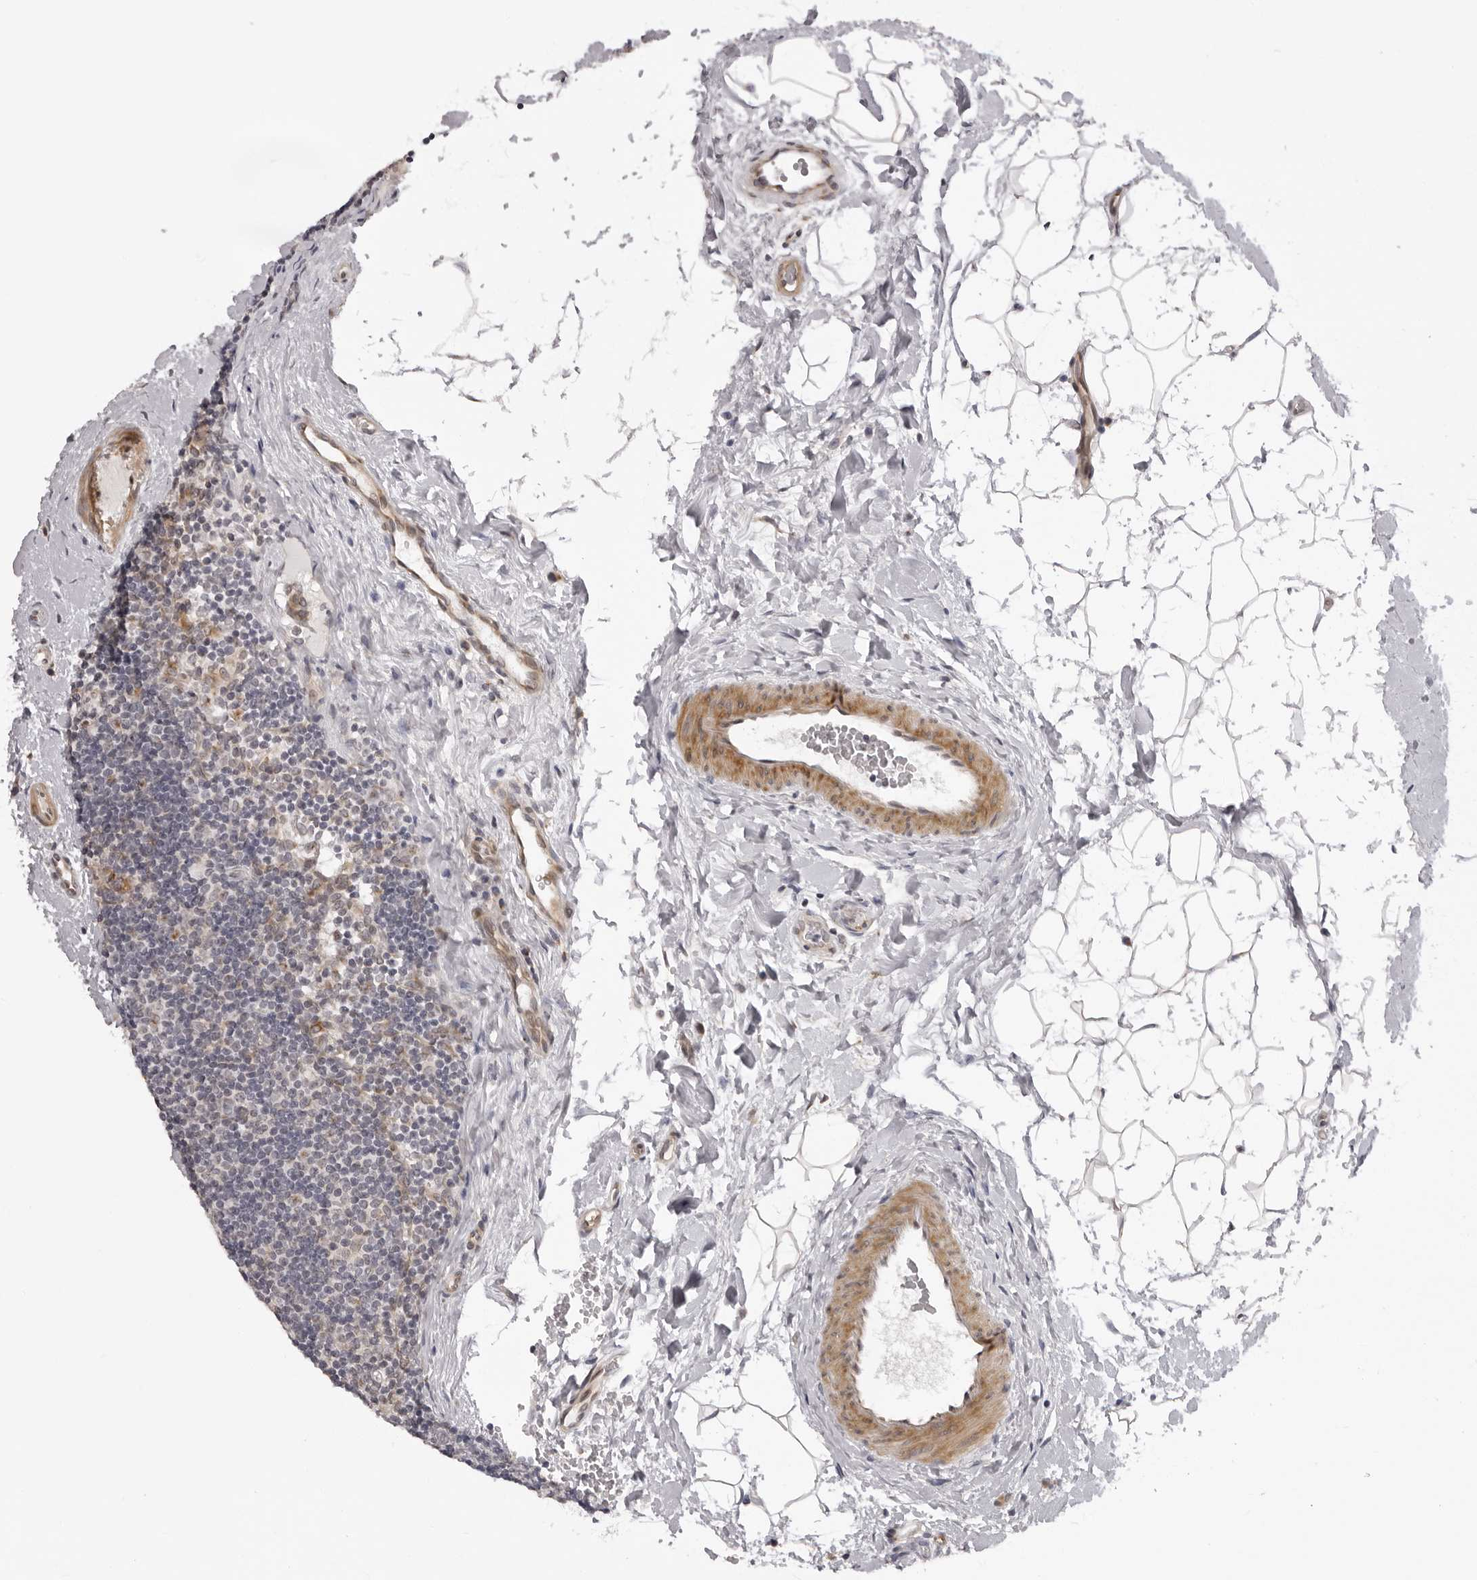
{"staining": {"intensity": "negative", "quantity": "none", "location": "none"}, "tissue": "lymph node", "cell_type": "Germinal center cells", "image_type": "normal", "snomed": [{"axis": "morphology", "description": "Normal tissue, NOS"}, {"axis": "topography", "description": "Lymph node"}], "caption": "Immunohistochemistry of normal lymph node reveals no positivity in germinal center cells. Brightfield microscopy of IHC stained with DAB (3,3'-diaminobenzidine) (brown) and hematoxylin (blue), captured at high magnification.", "gene": "SUGCT", "patient": {"sex": "female", "age": 22}}